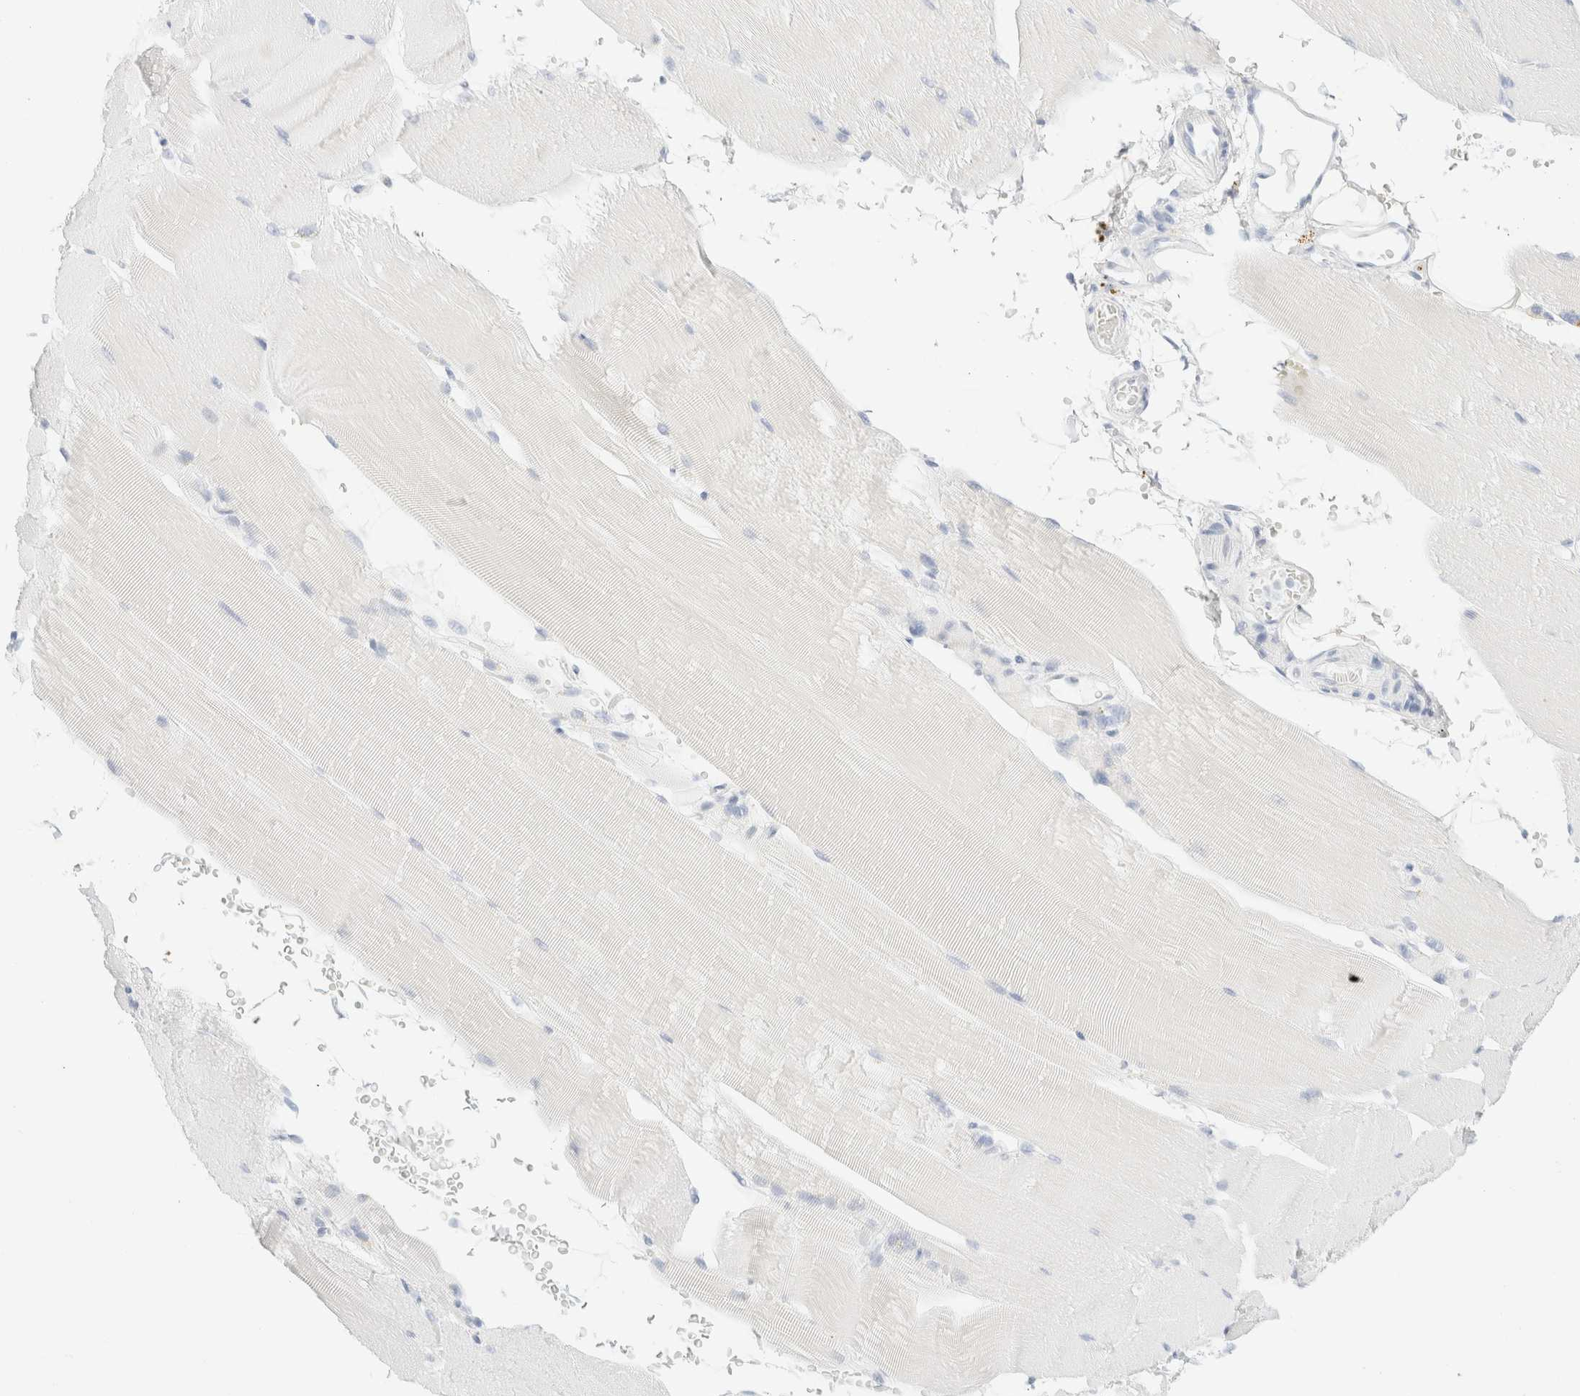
{"staining": {"intensity": "negative", "quantity": "none", "location": "none"}, "tissue": "skeletal muscle", "cell_type": "Myocytes", "image_type": "normal", "snomed": [{"axis": "morphology", "description": "Normal tissue, NOS"}, {"axis": "topography", "description": "Skeletal muscle"}, {"axis": "topography", "description": "Parathyroid gland"}], "caption": "Myocytes are negative for brown protein staining in unremarkable skeletal muscle.", "gene": "KRT15", "patient": {"sex": "female", "age": 37}}